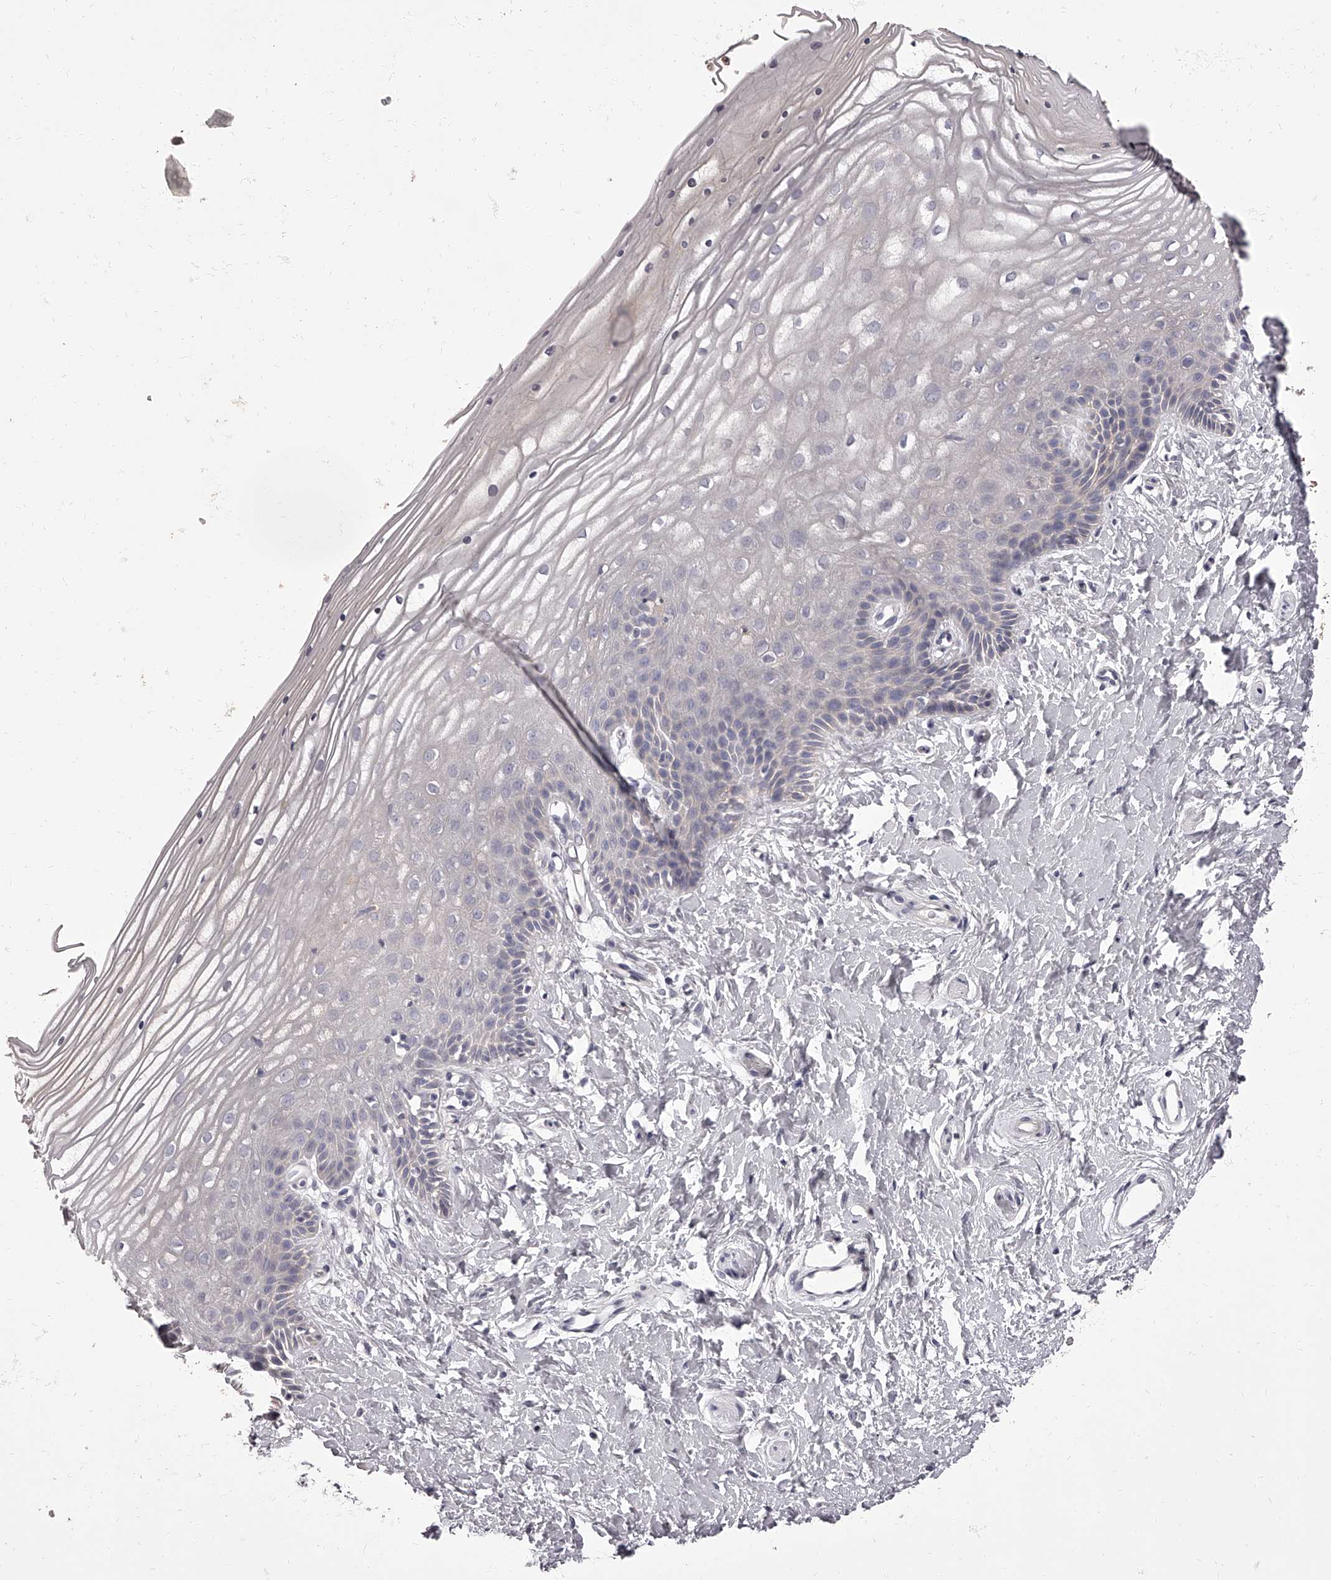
{"staining": {"intensity": "negative", "quantity": "none", "location": "none"}, "tissue": "vagina", "cell_type": "Squamous epithelial cells", "image_type": "normal", "snomed": [{"axis": "morphology", "description": "Normal tissue, NOS"}, {"axis": "topography", "description": "Vagina"}, {"axis": "topography", "description": "Cervix"}], "caption": "Immunohistochemical staining of unremarkable vagina demonstrates no significant positivity in squamous epithelial cells.", "gene": "APEH", "patient": {"sex": "female", "age": 40}}